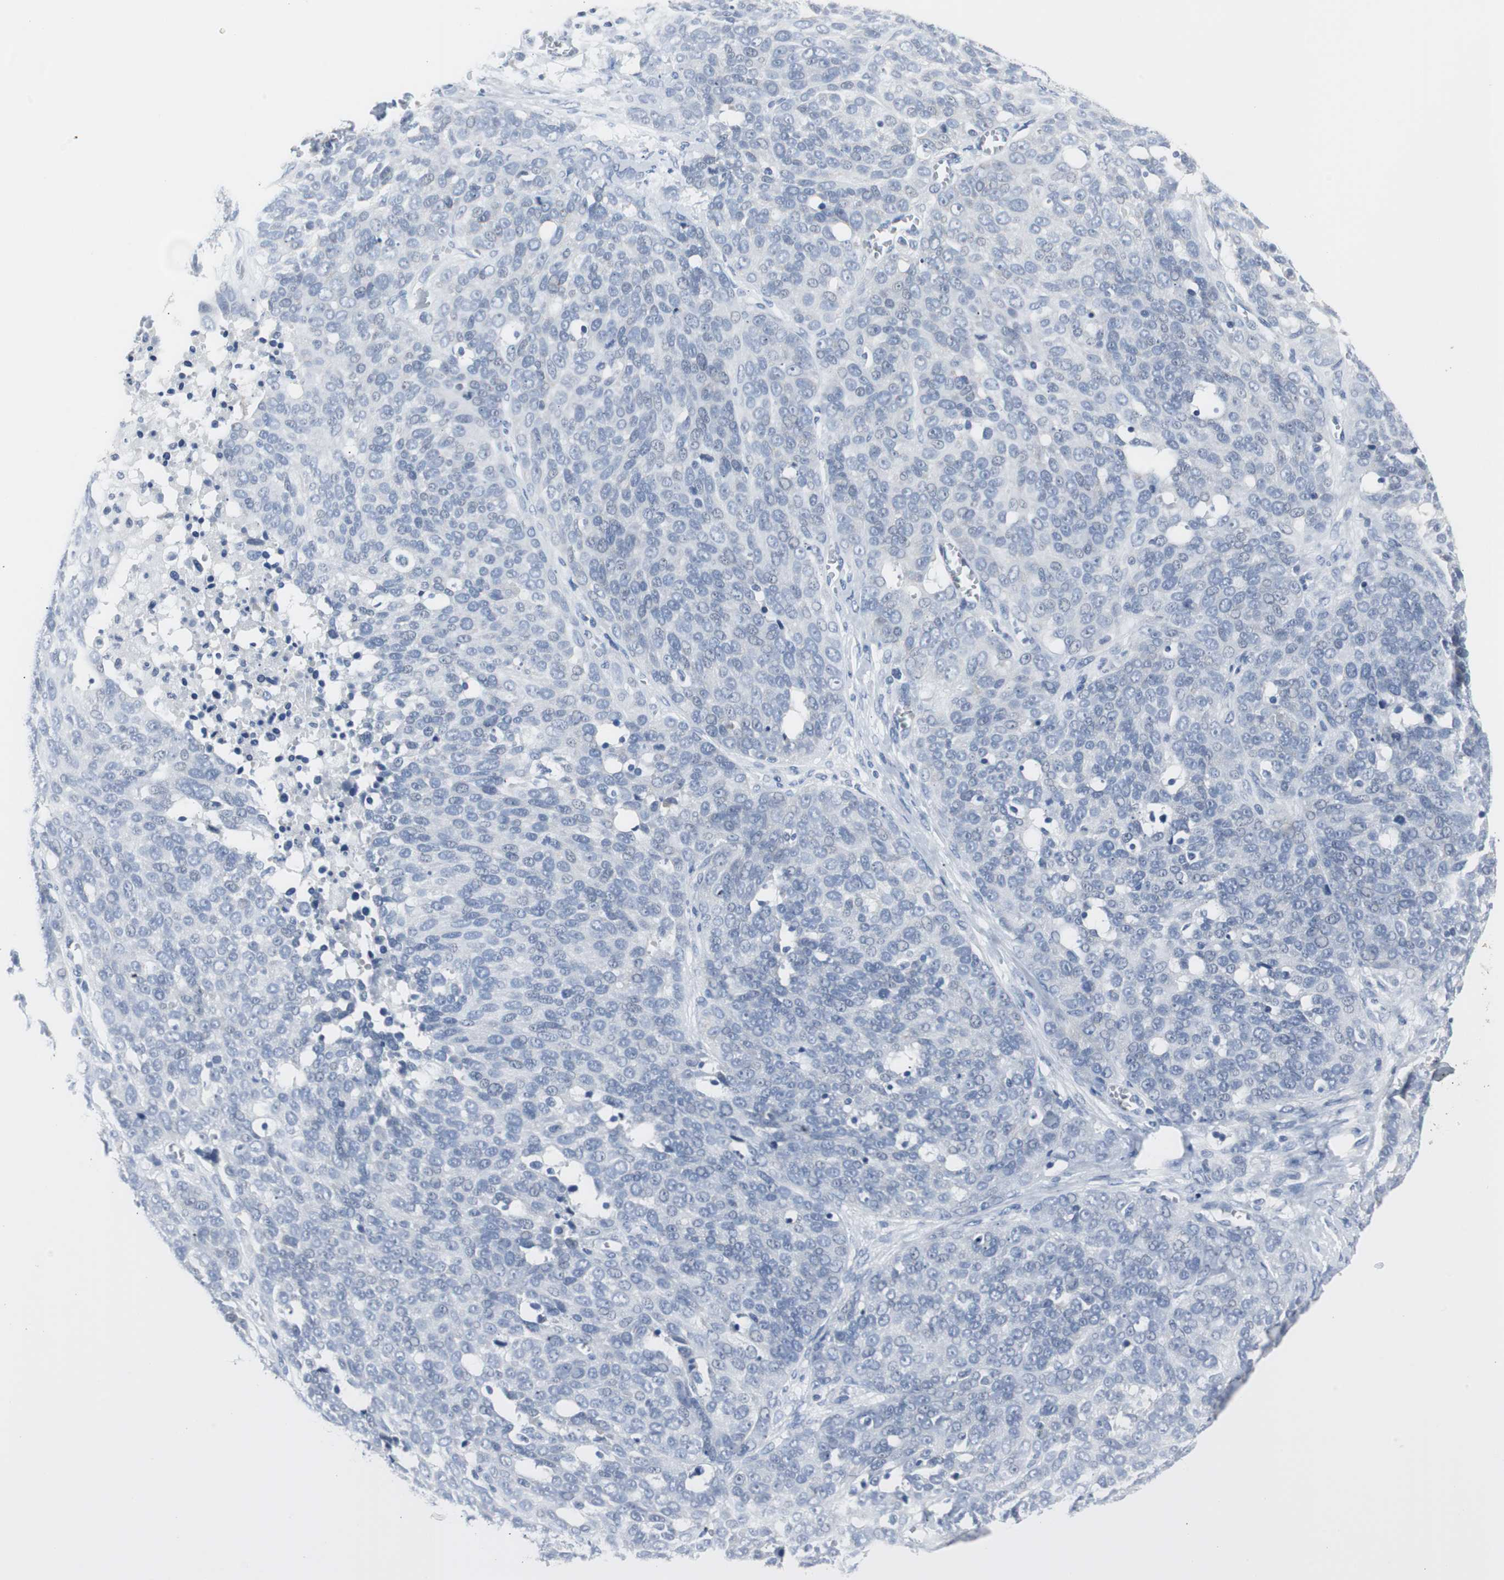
{"staining": {"intensity": "negative", "quantity": "none", "location": "none"}, "tissue": "ovarian cancer", "cell_type": "Tumor cells", "image_type": "cancer", "snomed": [{"axis": "morphology", "description": "Cystadenocarcinoma, serous, NOS"}, {"axis": "topography", "description": "Ovary"}], "caption": "Tumor cells show no significant protein staining in ovarian cancer (serous cystadenocarcinoma).", "gene": "S100A7", "patient": {"sex": "female", "age": 44}}